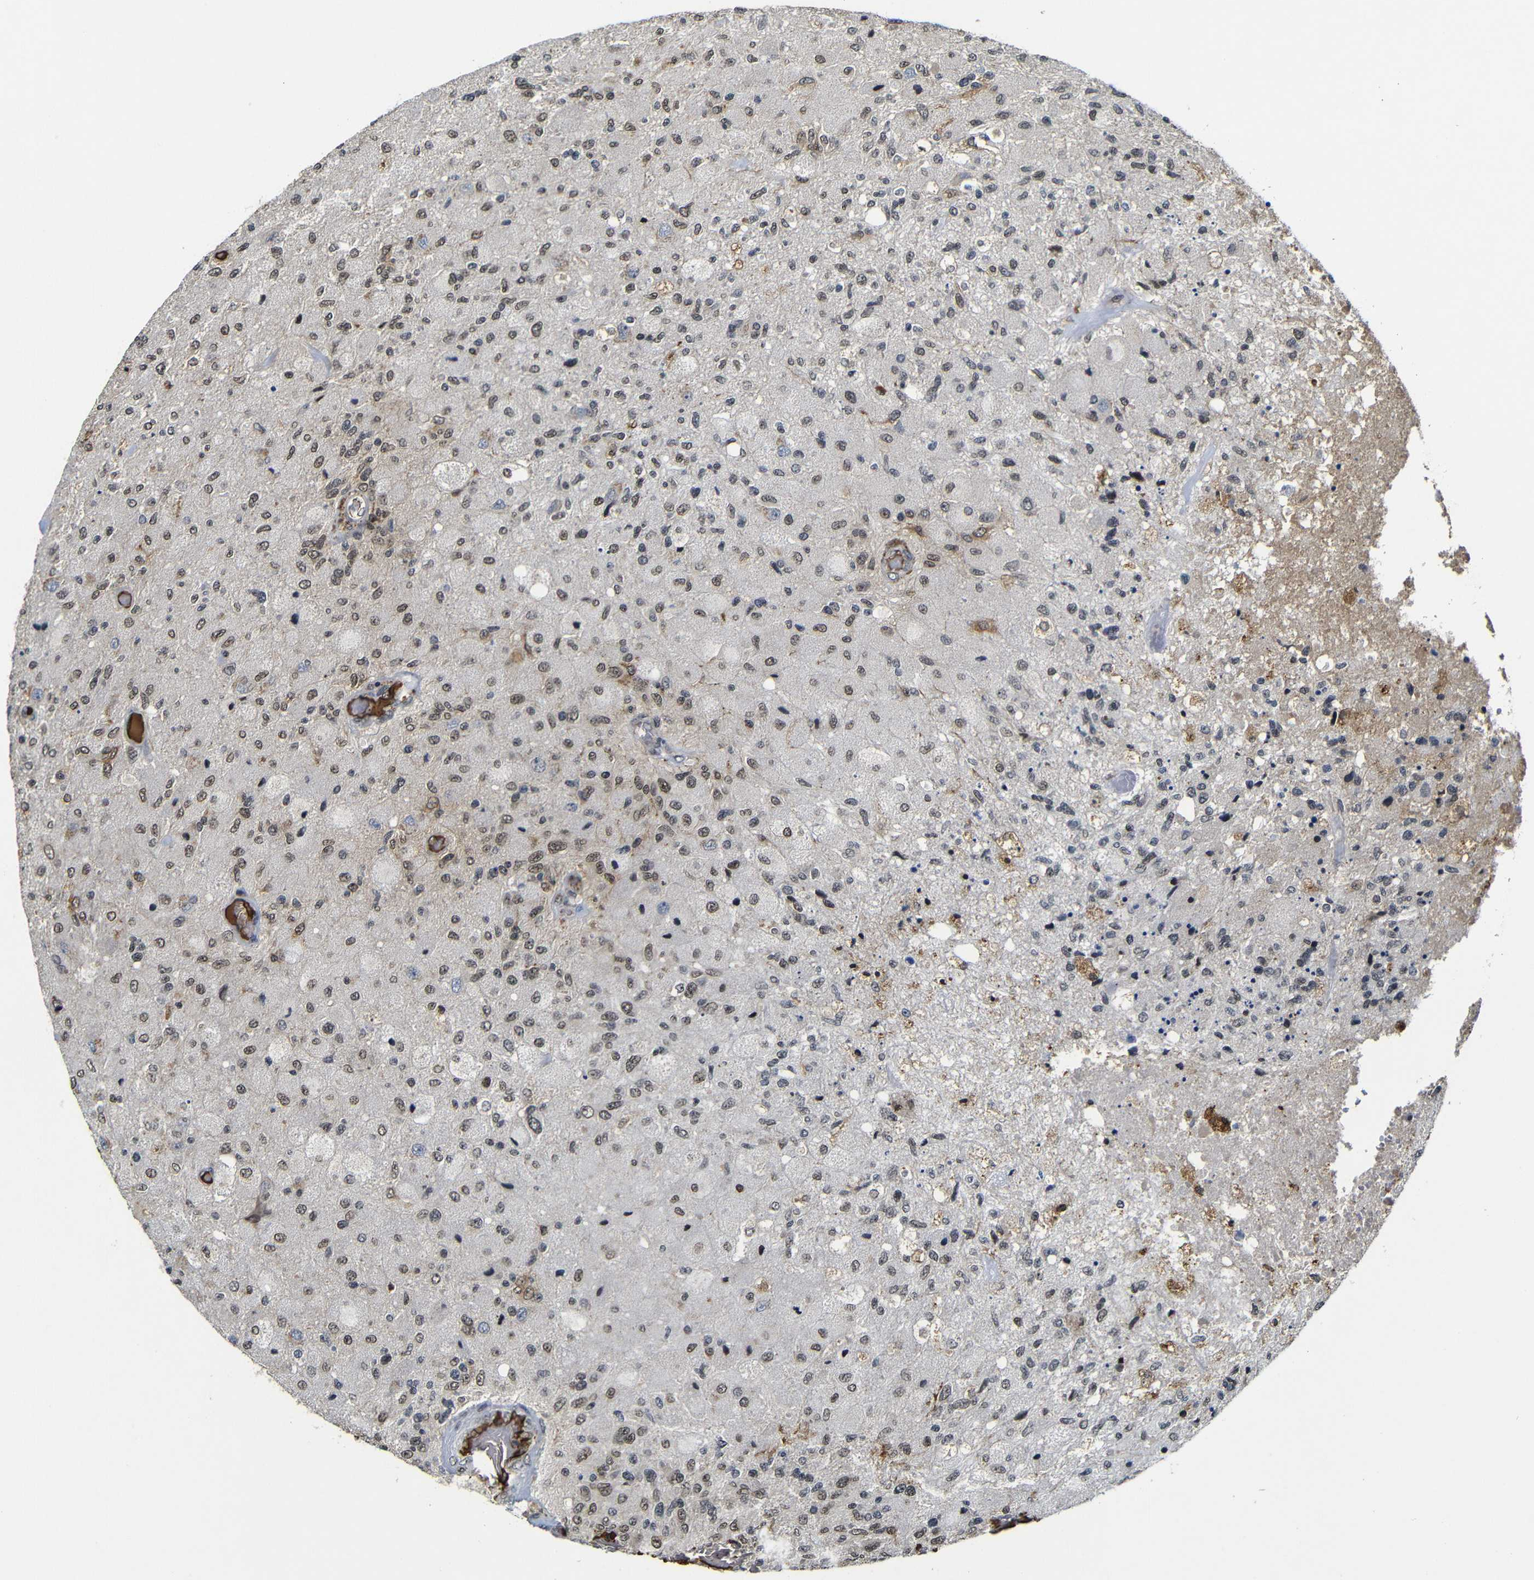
{"staining": {"intensity": "weak", "quantity": "<25%", "location": "nuclear"}, "tissue": "glioma", "cell_type": "Tumor cells", "image_type": "cancer", "snomed": [{"axis": "morphology", "description": "Normal tissue, NOS"}, {"axis": "morphology", "description": "Glioma, malignant, High grade"}, {"axis": "topography", "description": "Cerebral cortex"}], "caption": "IHC micrograph of neoplastic tissue: human glioma stained with DAB (3,3'-diaminobenzidine) displays no significant protein staining in tumor cells.", "gene": "MYC", "patient": {"sex": "male", "age": 77}}